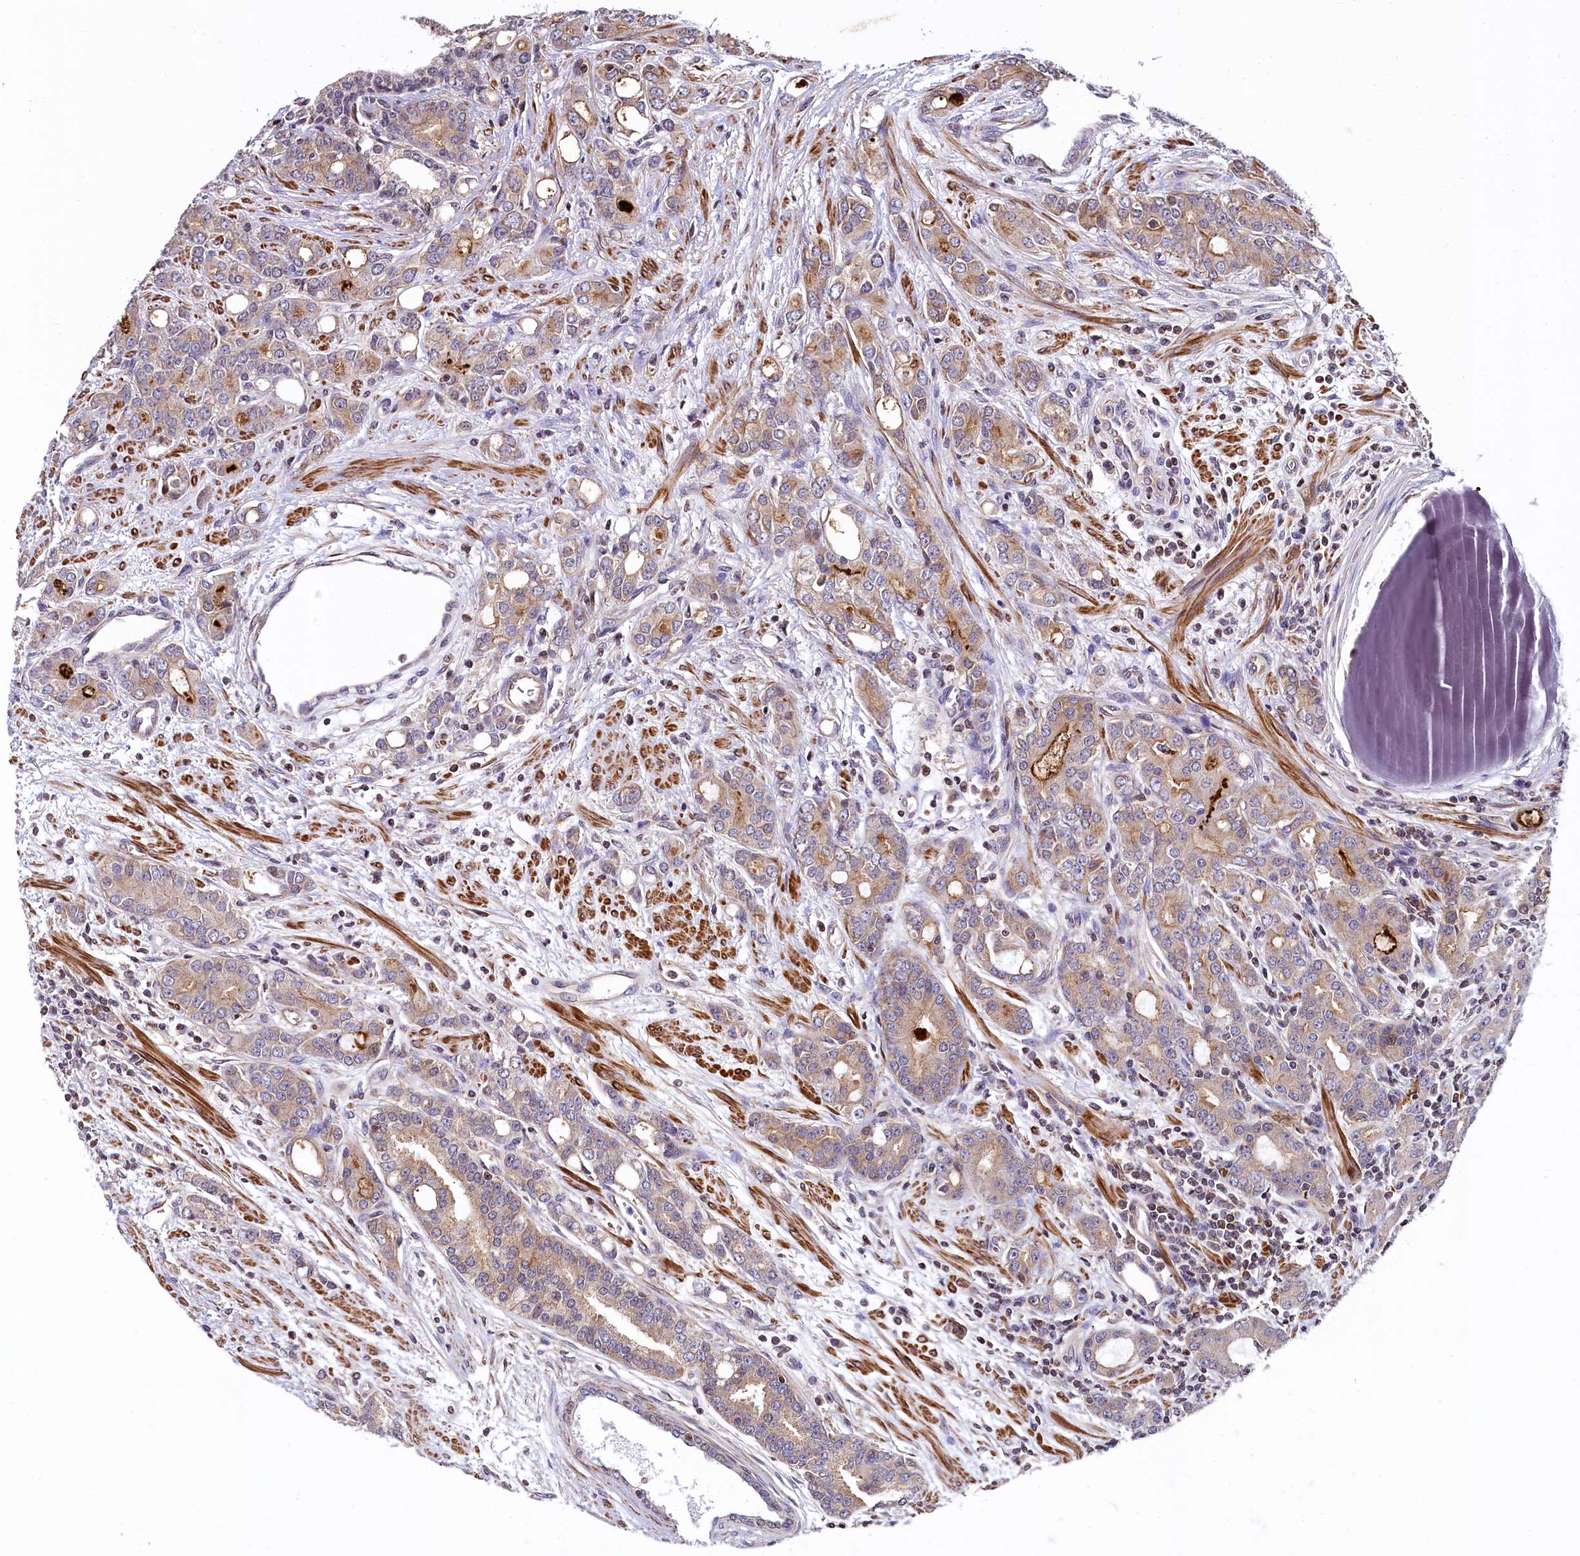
{"staining": {"intensity": "moderate", "quantity": ">75%", "location": "cytoplasmic/membranous"}, "tissue": "prostate cancer", "cell_type": "Tumor cells", "image_type": "cancer", "snomed": [{"axis": "morphology", "description": "Adenocarcinoma, High grade"}, {"axis": "topography", "description": "Prostate"}], "caption": "Immunohistochemistry micrograph of human prostate cancer stained for a protein (brown), which shows medium levels of moderate cytoplasmic/membranous staining in about >75% of tumor cells.", "gene": "ZNF2", "patient": {"sex": "male", "age": 62}}